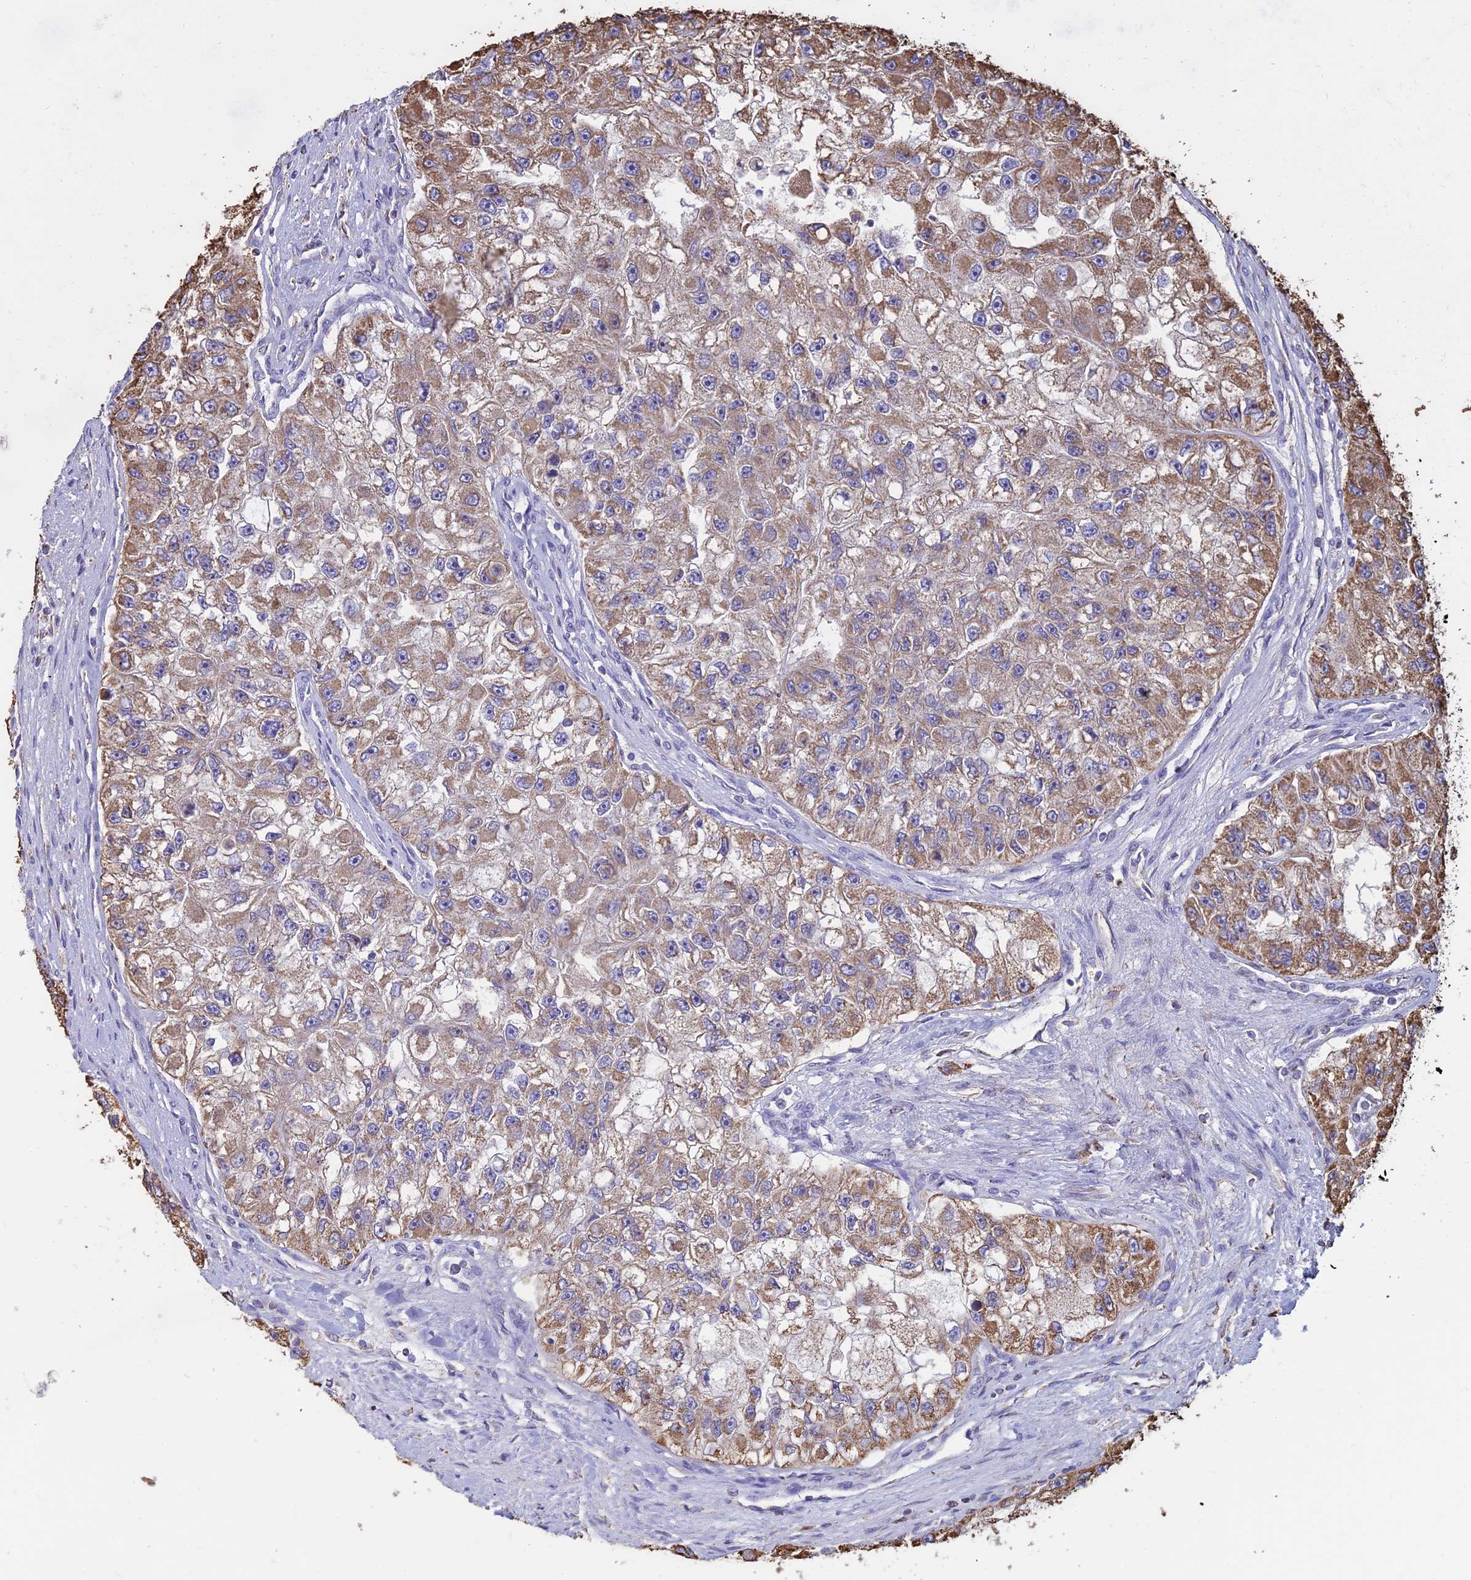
{"staining": {"intensity": "moderate", "quantity": ">75%", "location": "cytoplasmic/membranous"}, "tissue": "renal cancer", "cell_type": "Tumor cells", "image_type": "cancer", "snomed": [{"axis": "morphology", "description": "Adenocarcinoma, NOS"}, {"axis": "topography", "description": "Kidney"}], "caption": "Immunohistochemical staining of human renal adenocarcinoma exhibits medium levels of moderate cytoplasmic/membranous positivity in about >75% of tumor cells. The protein is shown in brown color, while the nuclei are stained blue.", "gene": "OR2W3", "patient": {"sex": "male", "age": 63}}